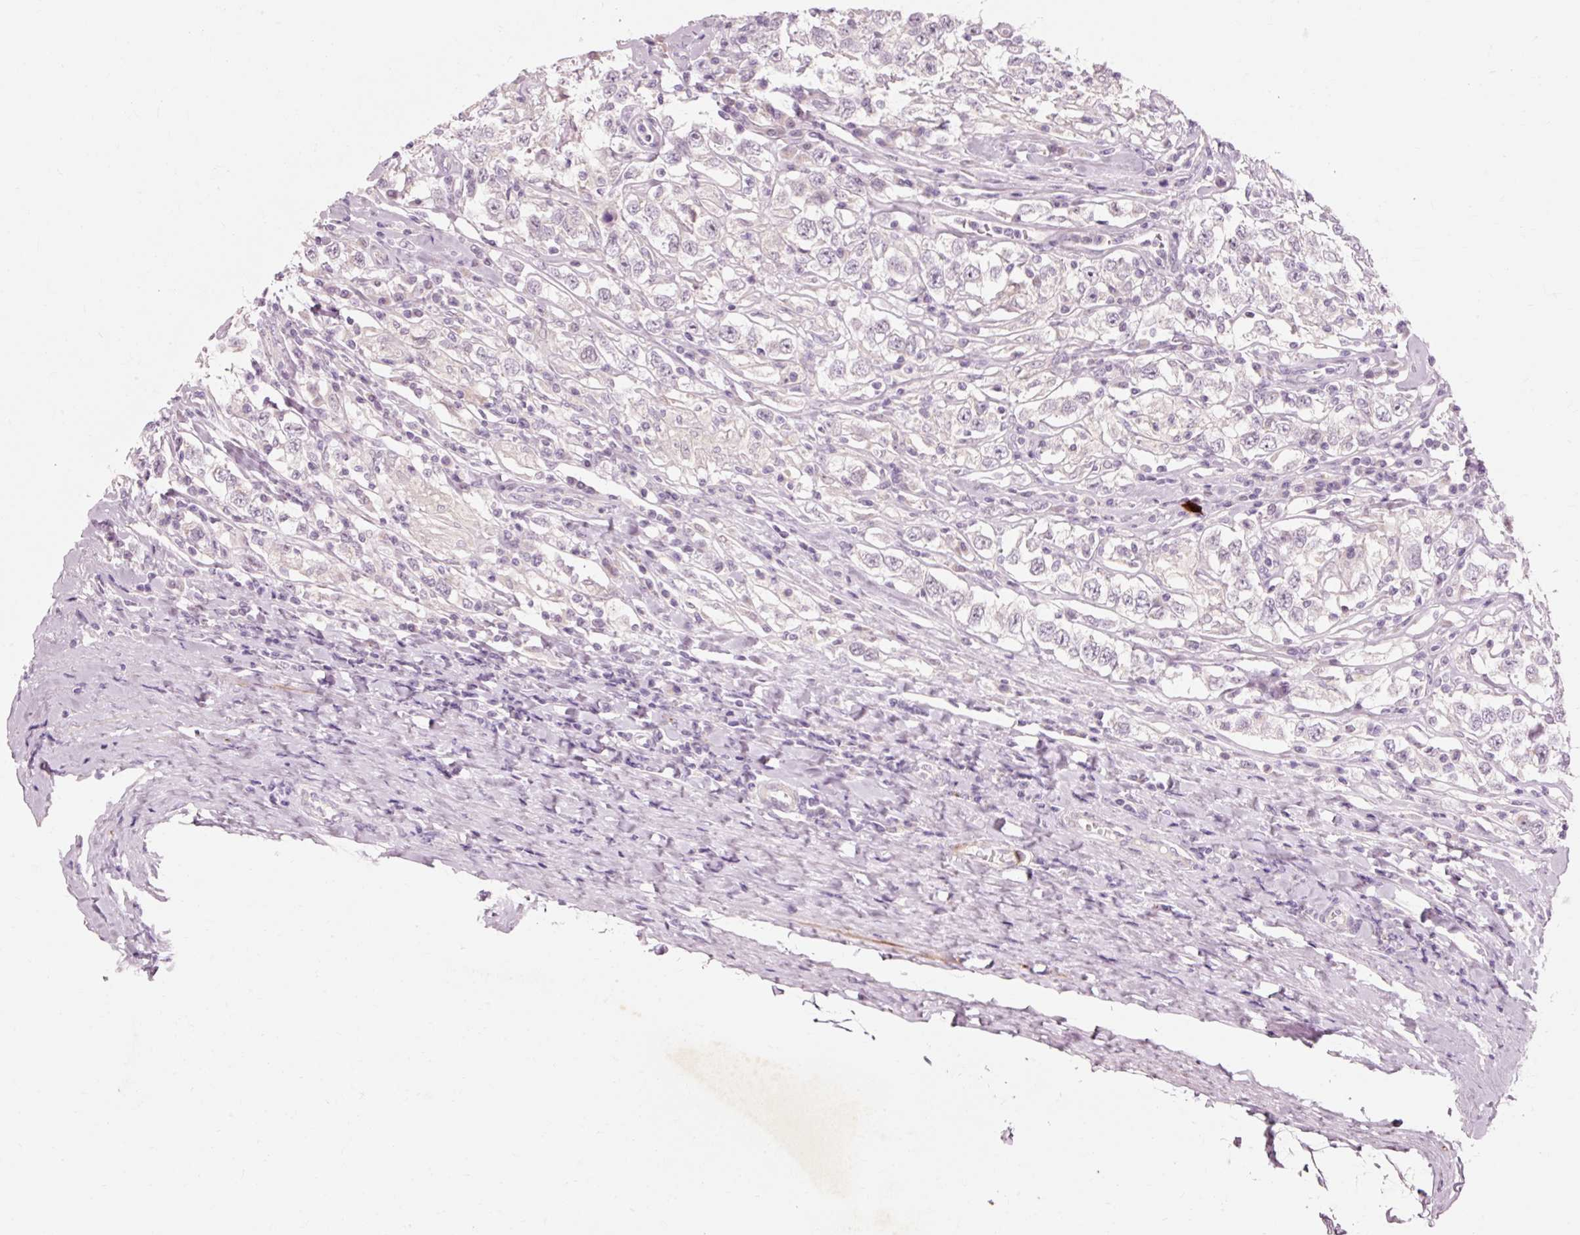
{"staining": {"intensity": "negative", "quantity": "none", "location": "none"}, "tissue": "testis cancer", "cell_type": "Tumor cells", "image_type": "cancer", "snomed": [{"axis": "morphology", "description": "Seminoma, NOS"}, {"axis": "topography", "description": "Testis"}], "caption": "There is no significant staining in tumor cells of testis cancer (seminoma). Nuclei are stained in blue.", "gene": "TRIM73", "patient": {"sex": "male", "age": 41}}